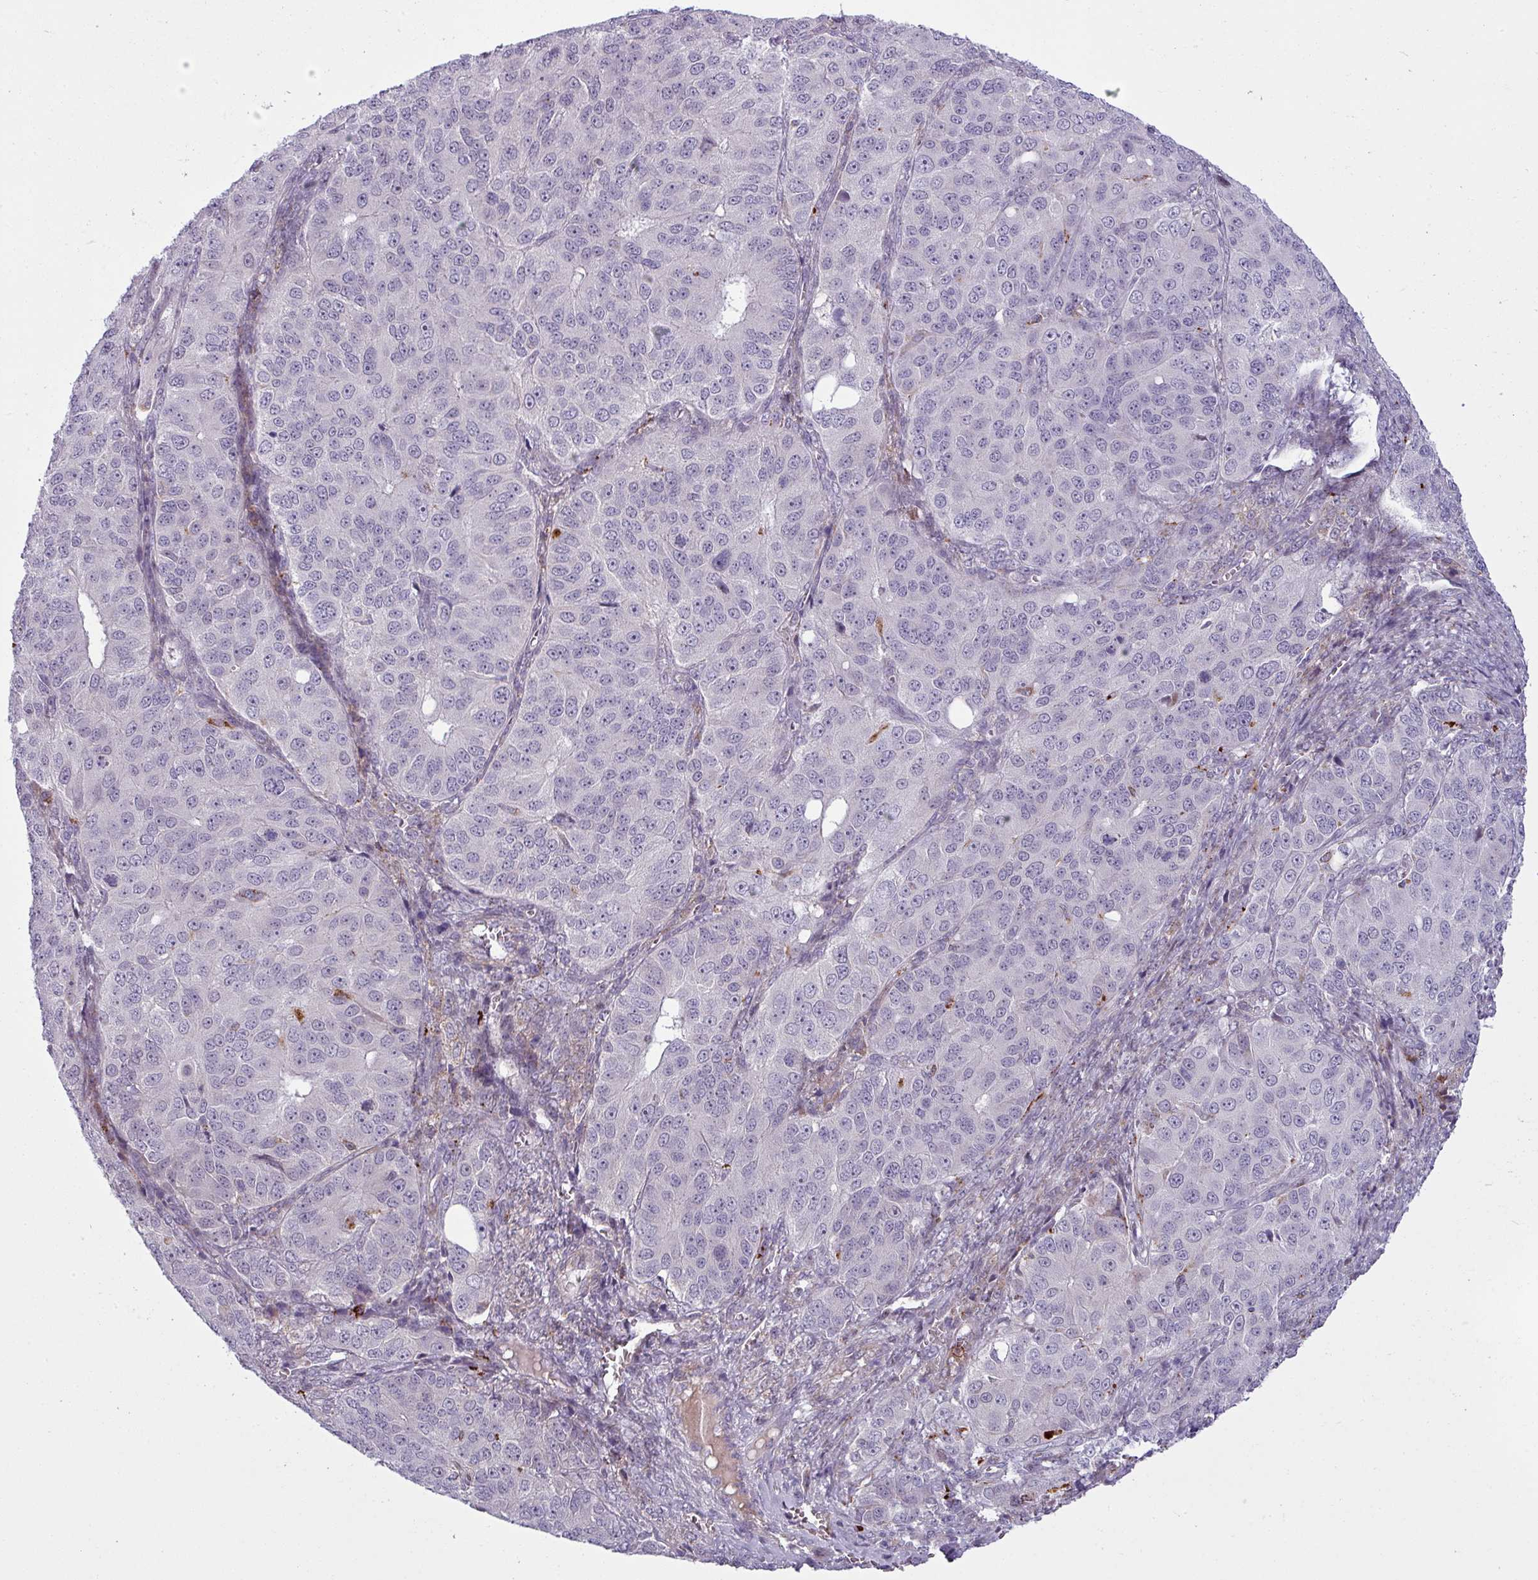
{"staining": {"intensity": "negative", "quantity": "none", "location": "none"}, "tissue": "ovarian cancer", "cell_type": "Tumor cells", "image_type": "cancer", "snomed": [{"axis": "morphology", "description": "Carcinoma, endometroid"}, {"axis": "topography", "description": "Ovary"}], "caption": "Immunohistochemistry (IHC) image of human ovarian cancer (endometroid carcinoma) stained for a protein (brown), which demonstrates no positivity in tumor cells. (Brightfield microscopy of DAB immunohistochemistry (IHC) at high magnification).", "gene": "MAP7D2", "patient": {"sex": "female", "age": 51}}